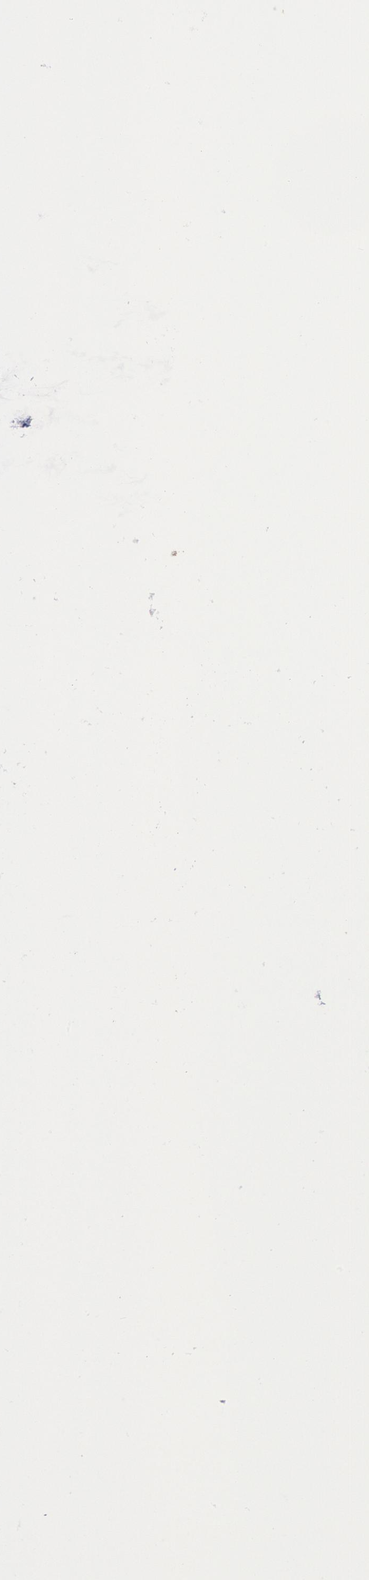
{"staining": {"intensity": "negative", "quantity": "none", "location": "none"}, "tissue": "stomach cancer", "cell_type": "Tumor cells", "image_type": "cancer", "snomed": [{"axis": "morphology", "description": "Adenocarcinoma, NOS"}, {"axis": "topography", "description": "Stomach, upper"}], "caption": "An image of human adenocarcinoma (stomach) is negative for staining in tumor cells.", "gene": "MECP2", "patient": {"sex": "male", "age": 80}}